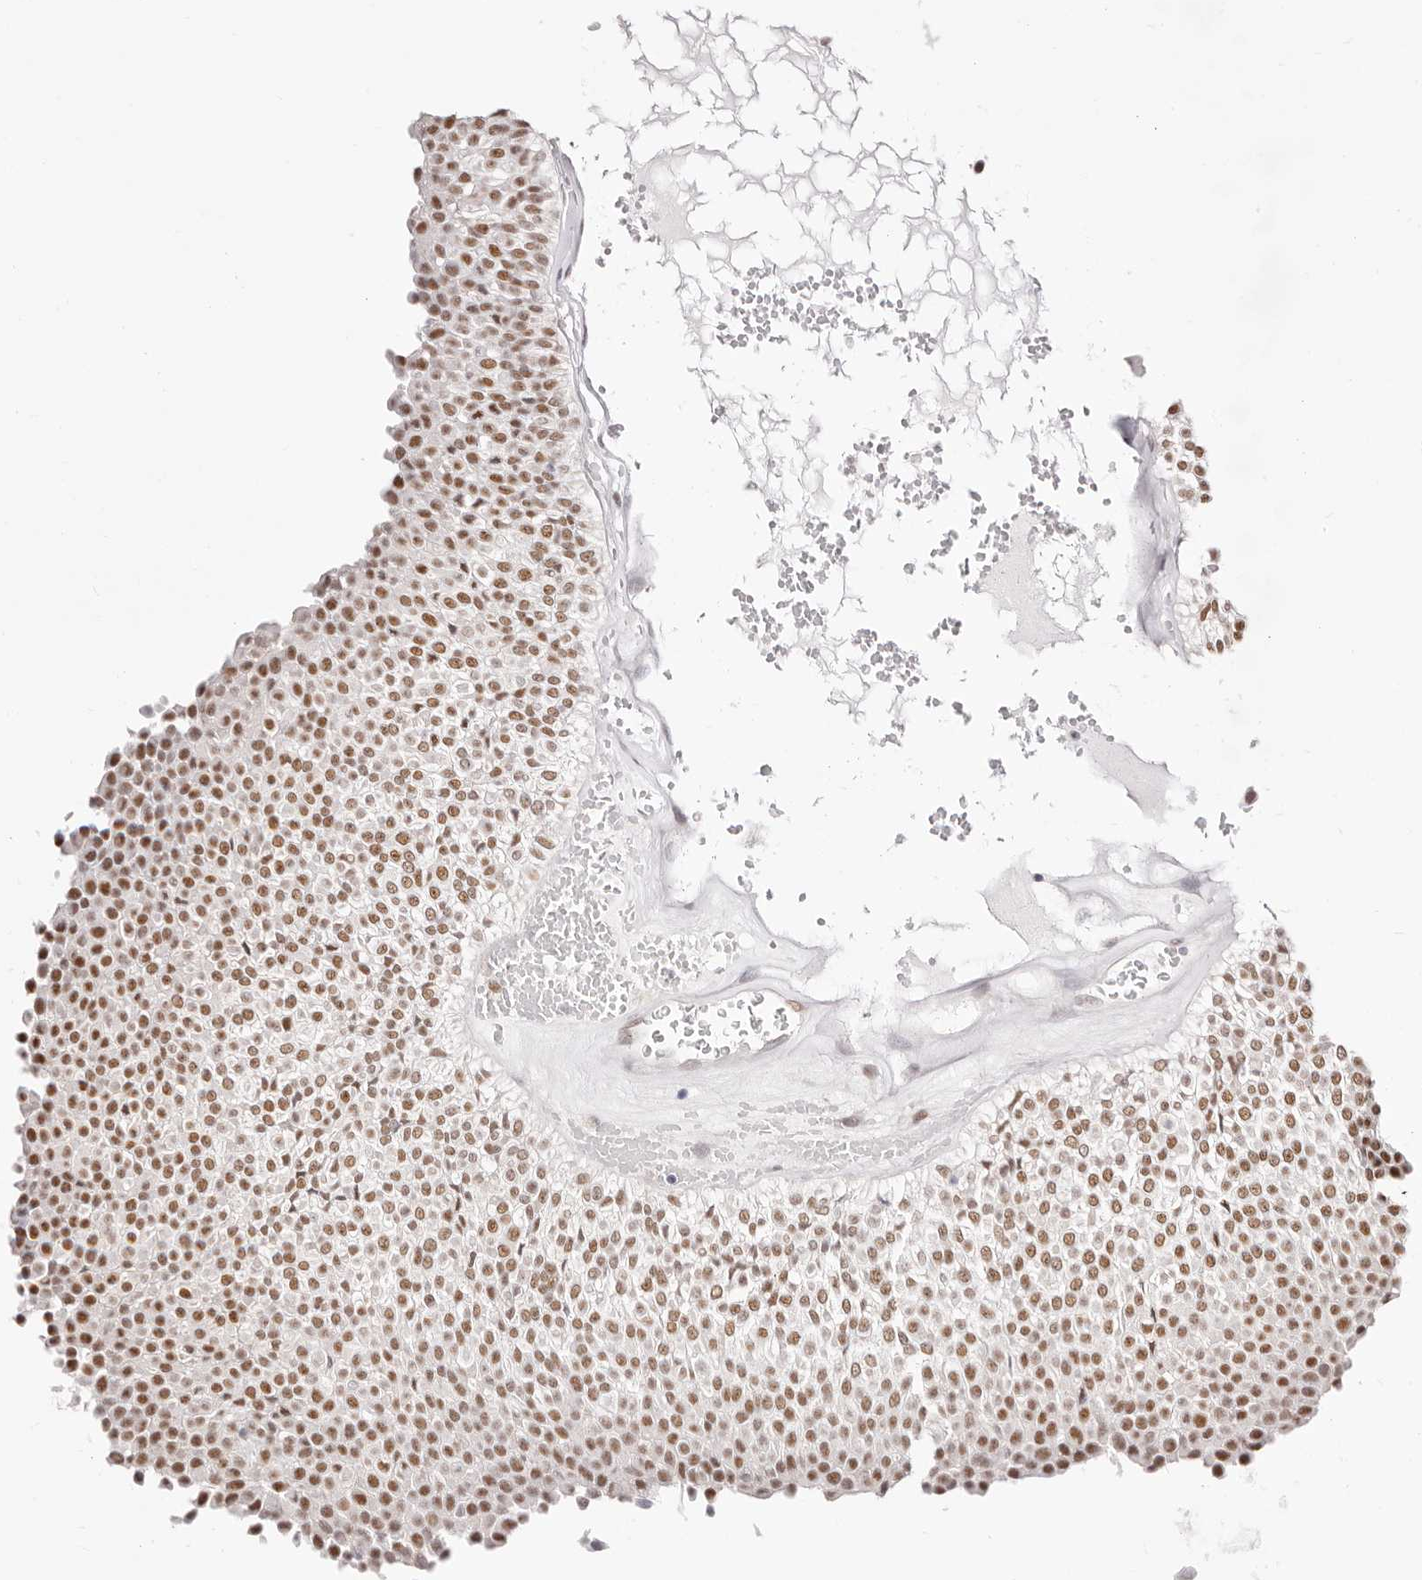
{"staining": {"intensity": "moderate", "quantity": ">75%", "location": "nuclear"}, "tissue": "urothelial cancer", "cell_type": "Tumor cells", "image_type": "cancer", "snomed": [{"axis": "morphology", "description": "Urothelial carcinoma, Low grade"}, {"axis": "topography", "description": "Urinary bladder"}], "caption": "IHC image of human urothelial carcinoma (low-grade) stained for a protein (brown), which exhibits medium levels of moderate nuclear positivity in about >75% of tumor cells.", "gene": "TKT", "patient": {"sex": "male", "age": 78}}